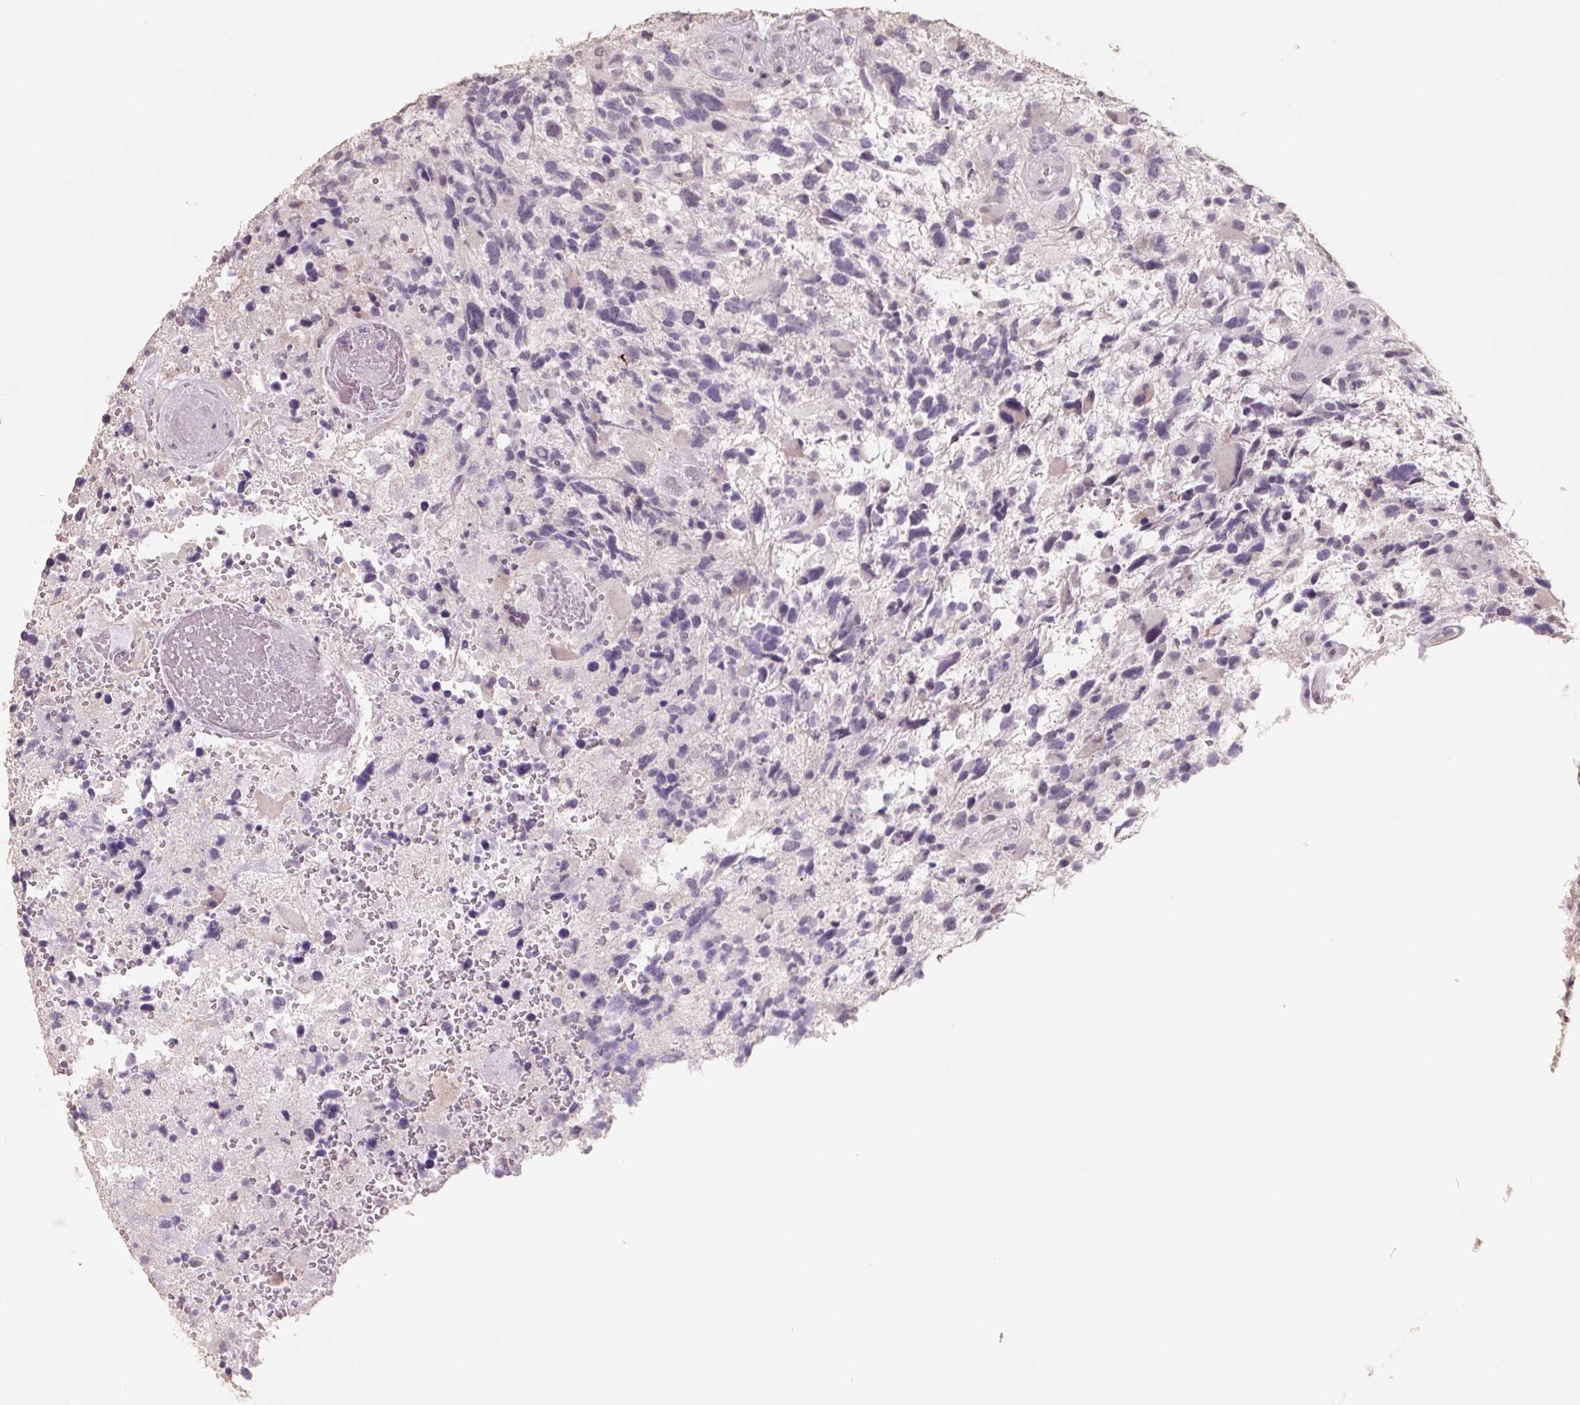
{"staining": {"intensity": "negative", "quantity": "none", "location": "none"}, "tissue": "glioma", "cell_type": "Tumor cells", "image_type": "cancer", "snomed": [{"axis": "morphology", "description": "Glioma, malignant, High grade"}, {"axis": "topography", "description": "Brain"}], "caption": "Histopathology image shows no protein expression in tumor cells of glioma tissue. The staining is performed using DAB (3,3'-diaminobenzidine) brown chromogen with nuclei counter-stained in using hematoxylin.", "gene": "FTCD", "patient": {"sex": "female", "age": 71}}